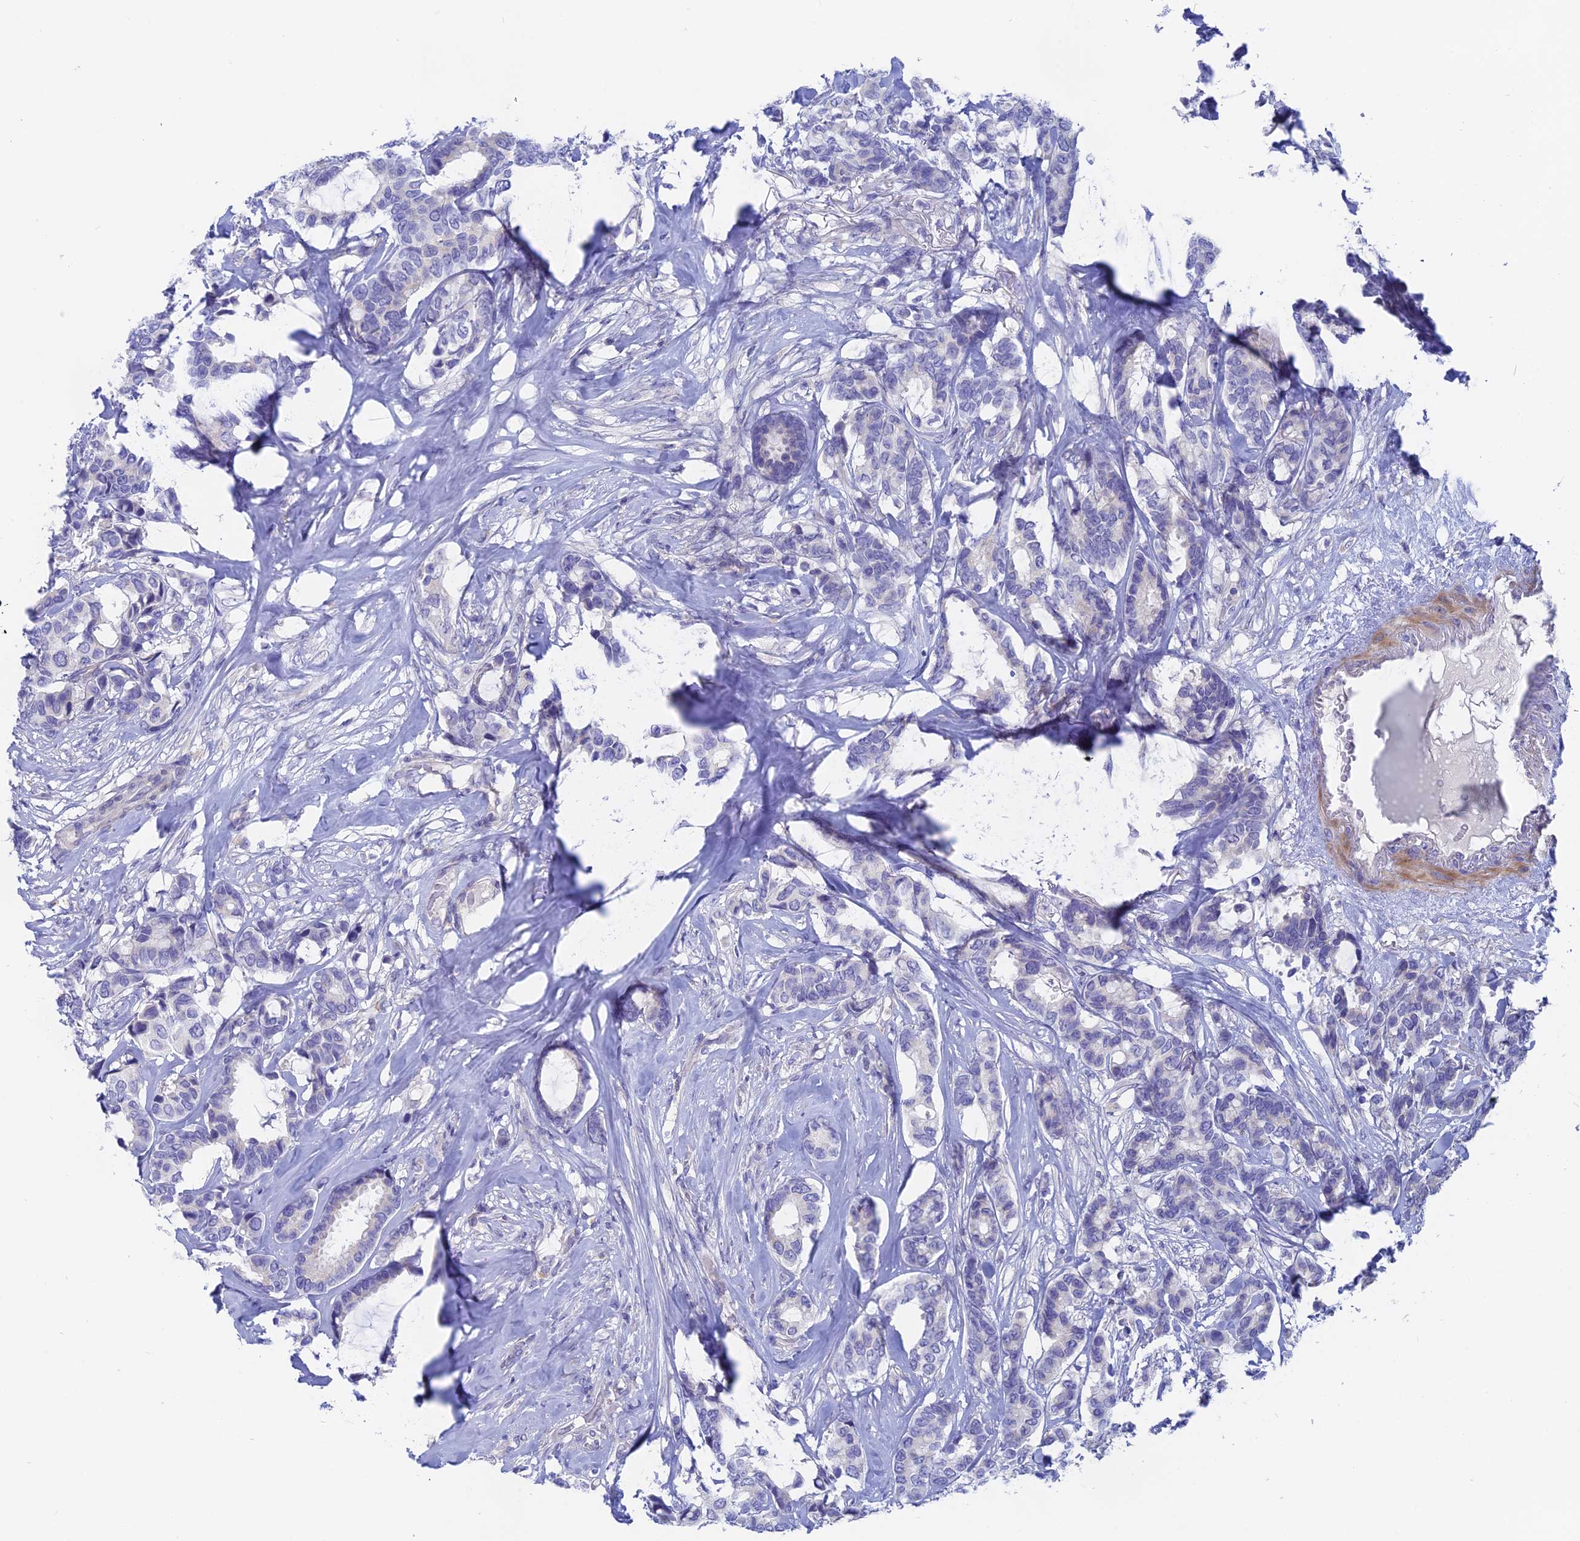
{"staining": {"intensity": "negative", "quantity": "none", "location": "none"}, "tissue": "breast cancer", "cell_type": "Tumor cells", "image_type": "cancer", "snomed": [{"axis": "morphology", "description": "Duct carcinoma"}, {"axis": "topography", "description": "Breast"}], "caption": "High power microscopy image of an IHC micrograph of breast invasive ductal carcinoma, revealing no significant positivity in tumor cells. Nuclei are stained in blue.", "gene": "GLB1L", "patient": {"sex": "female", "age": 87}}